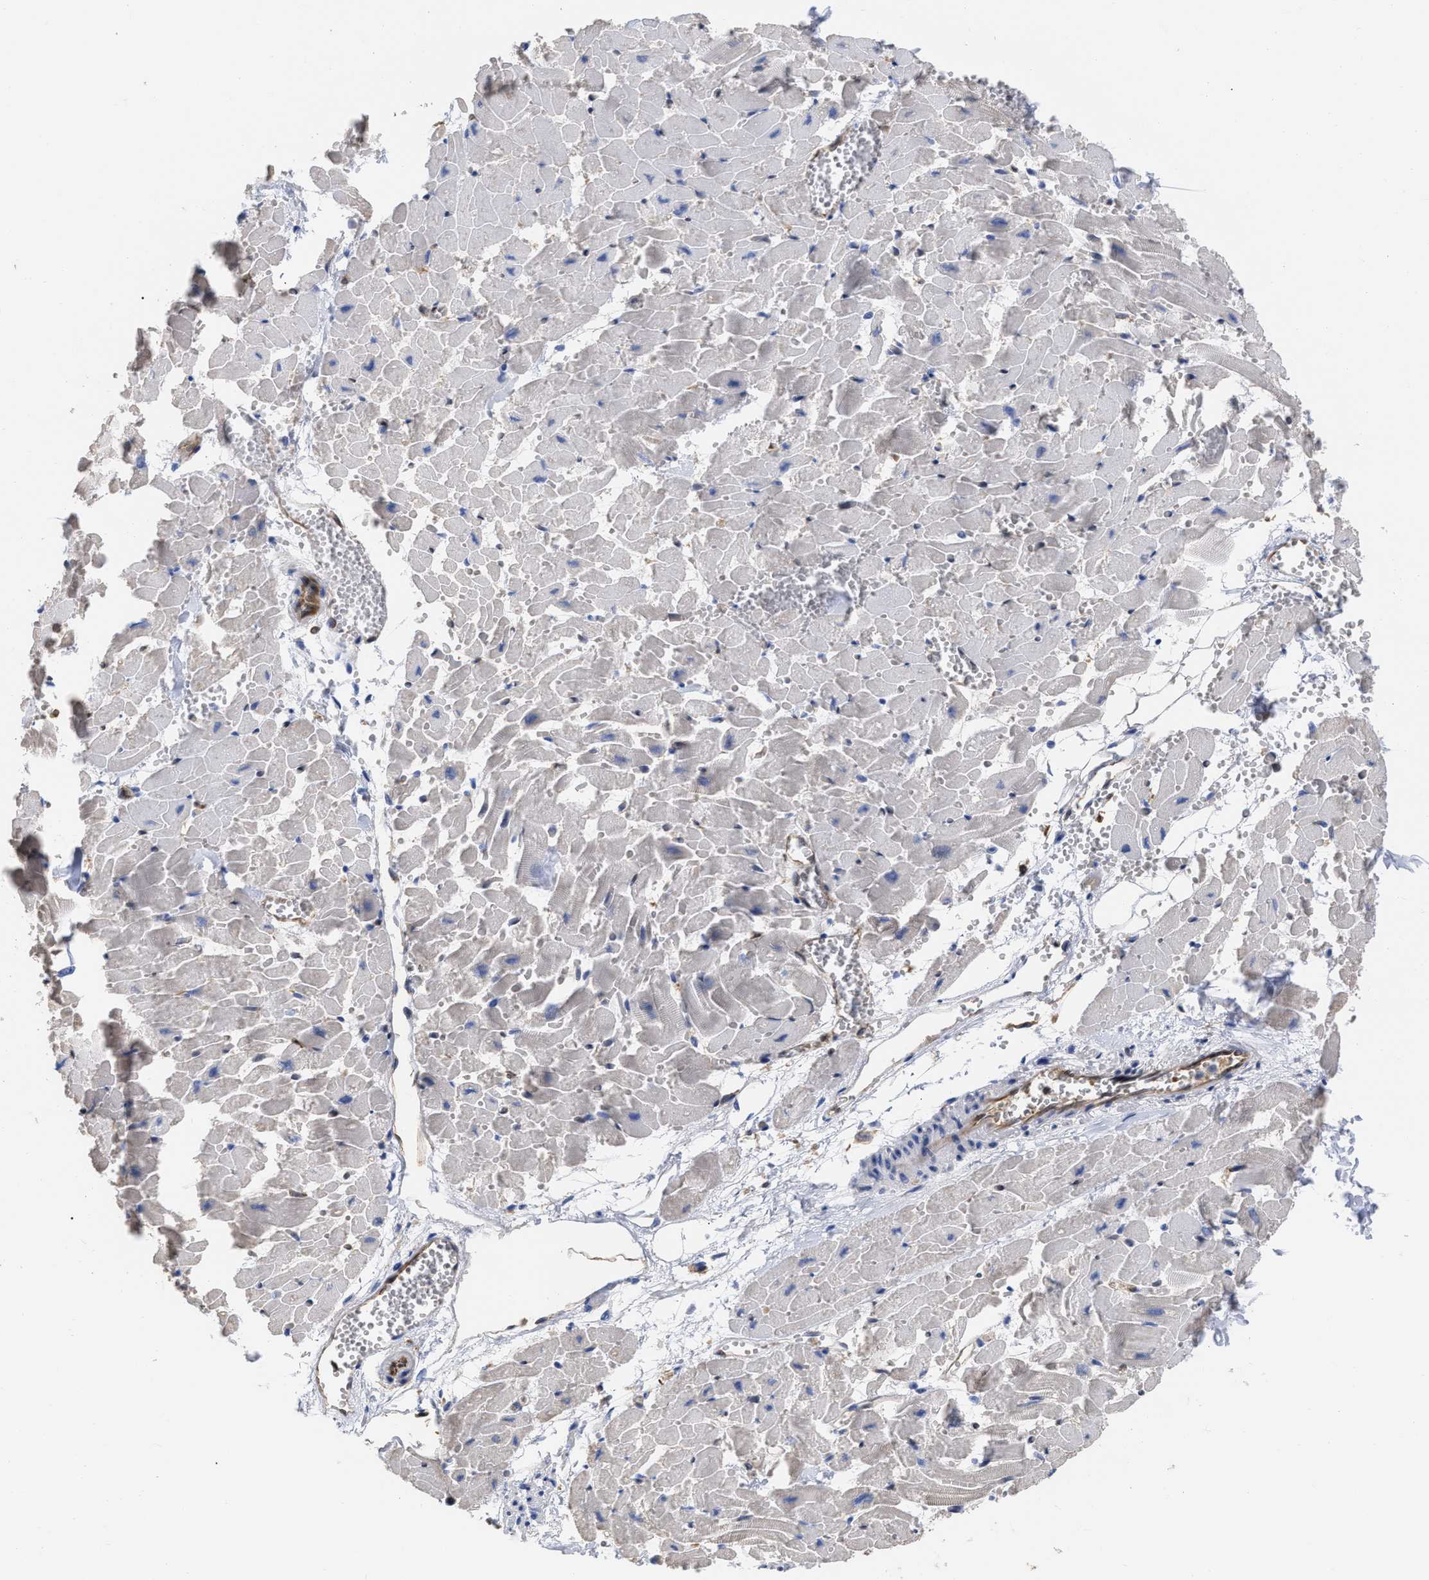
{"staining": {"intensity": "negative", "quantity": "none", "location": "none"}, "tissue": "heart muscle", "cell_type": "Cardiomyocytes", "image_type": "normal", "snomed": [{"axis": "morphology", "description": "Normal tissue, NOS"}, {"axis": "topography", "description": "Heart"}], "caption": "Immunohistochemical staining of unremarkable human heart muscle shows no significant positivity in cardiomyocytes. Brightfield microscopy of immunohistochemistry stained with DAB (brown) and hematoxylin (blue), captured at high magnification.", "gene": "GIMAP4", "patient": {"sex": "female", "age": 19}}